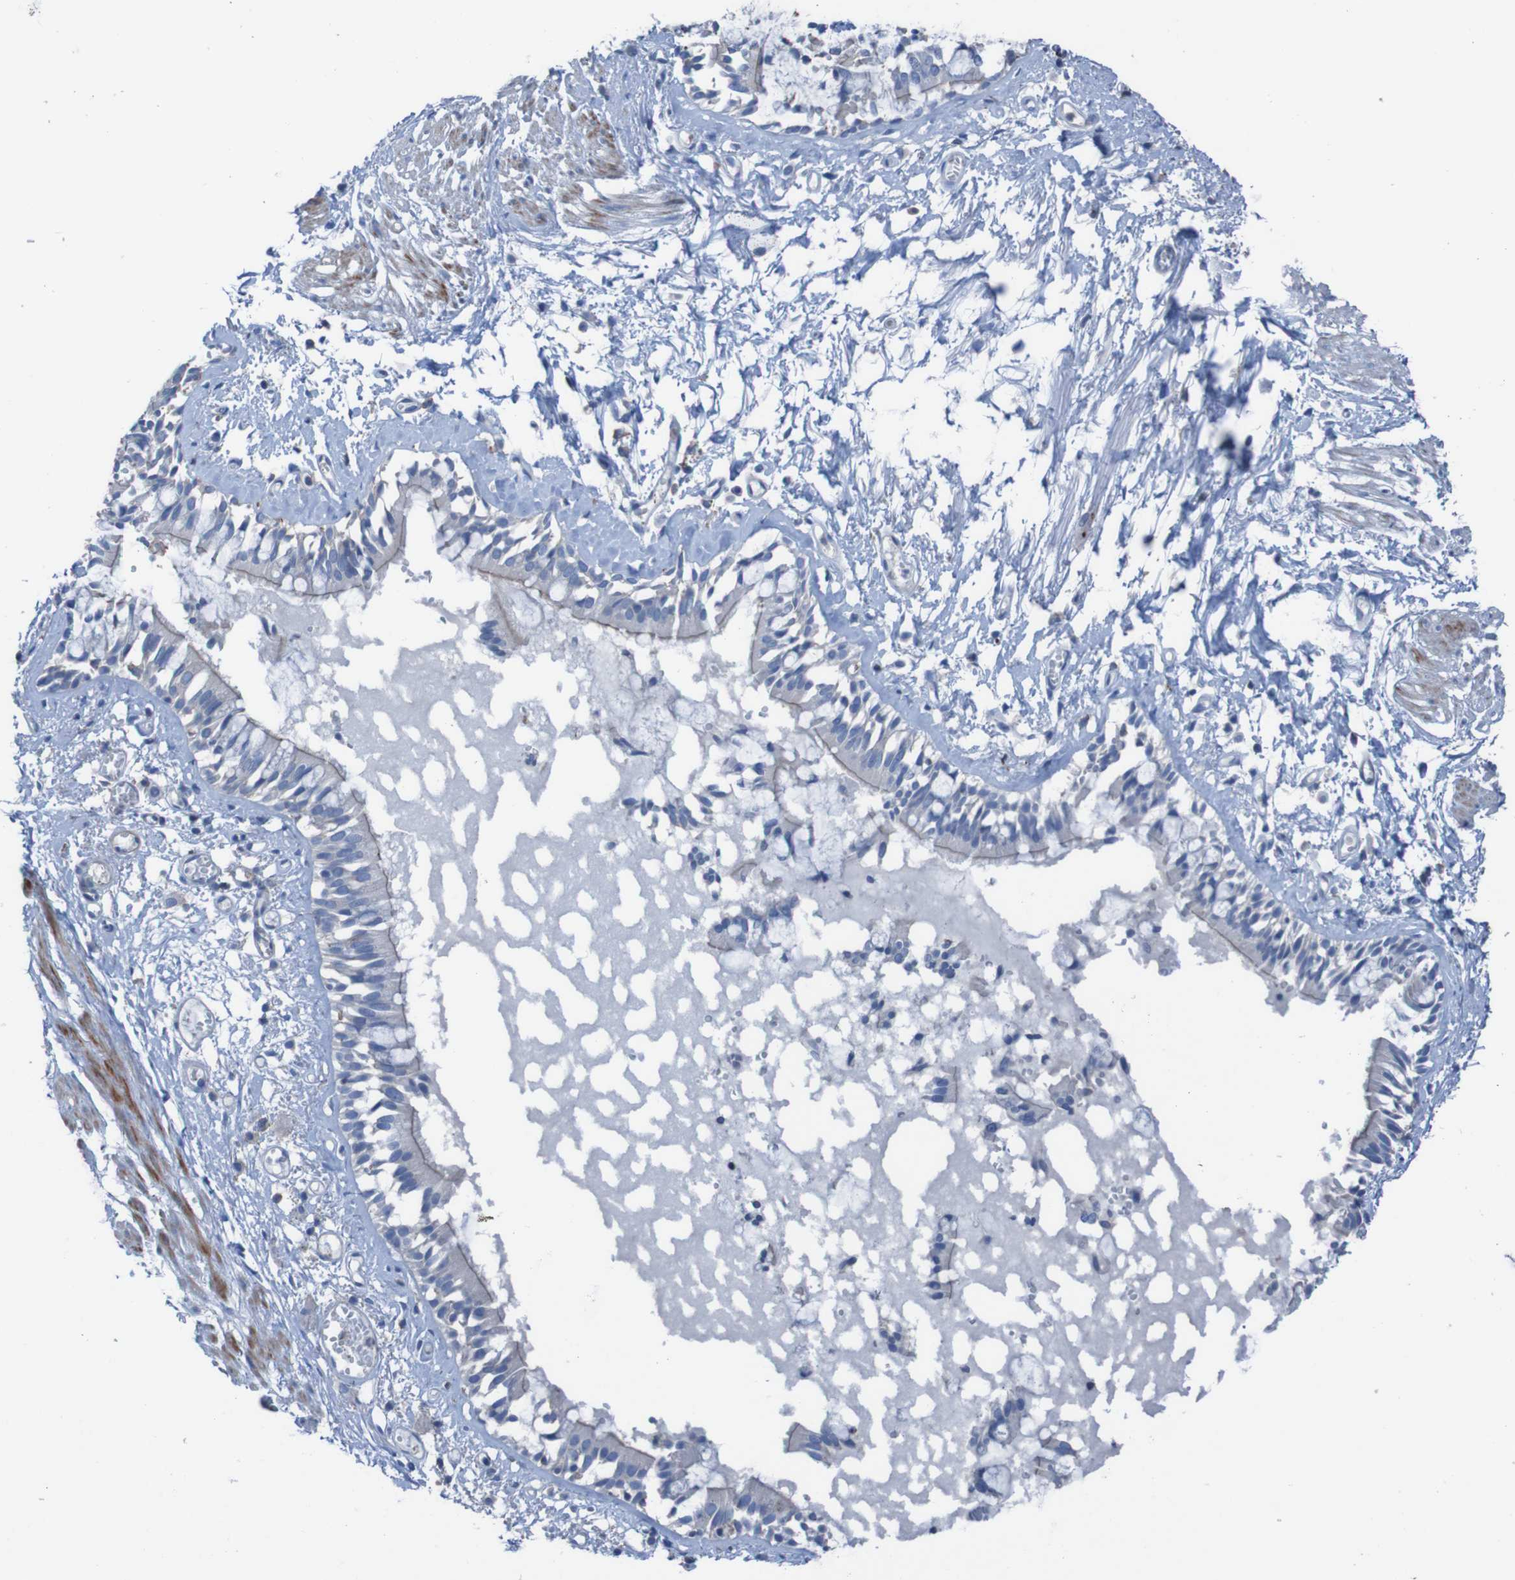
{"staining": {"intensity": "moderate", "quantity": "<25%", "location": "cytoplasmic/membranous"}, "tissue": "bronchus", "cell_type": "Respiratory epithelial cells", "image_type": "normal", "snomed": [{"axis": "morphology", "description": "Normal tissue, NOS"}, {"axis": "morphology", "description": "Inflammation, NOS"}, {"axis": "topography", "description": "Cartilage tissue"}, {"axis": "topography", "description": "Lung"}], "caption": "Immunohistochemical staining of unremarkable bronchus exhibits <25% levels of moderate cytoplasmic/membranous protein expression in approximately <25% of respiratory epithelial cells.", "gene": "RNF182", "patient": {"sex": "male", "age": 71}}